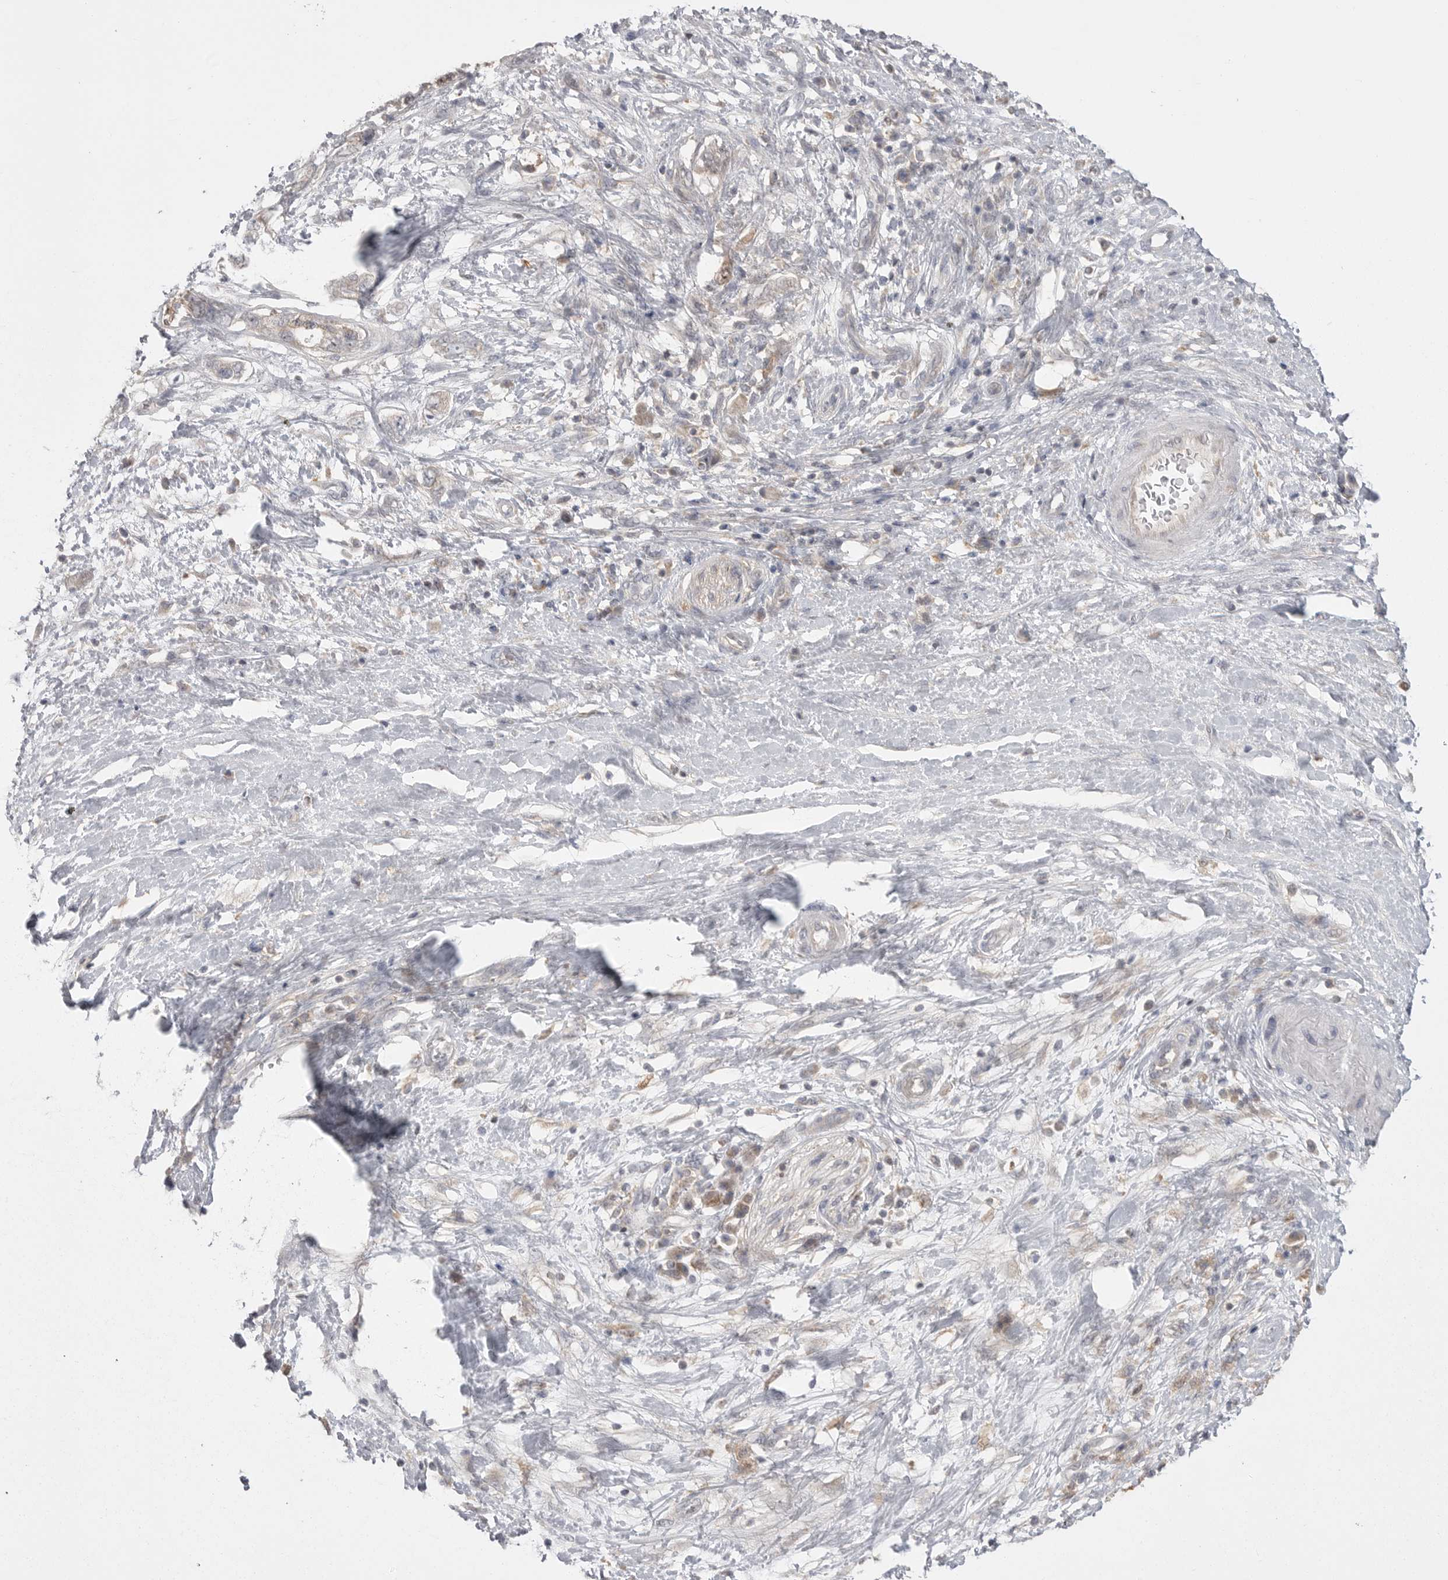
{"staining": {"intensity": "negative", "quantity": "none", "location": "none"}, "tissue": "pancreatic cancer", "cell_type": "Tumor cells", "image_type": "cancer", "snomed": [{"axis": "morphology", "description": "Adenocarcinoma, NOS"}, {"axis": "topography", "description": "Pancreas"}], "caption": "This is a photomicrograph of immunohistochemistry staining of adenocarcinoma (pancreatic), which shows no staining in tumor cells.", "gene": "KYAT3", "patient": {"sex": "female", "age": 73}}